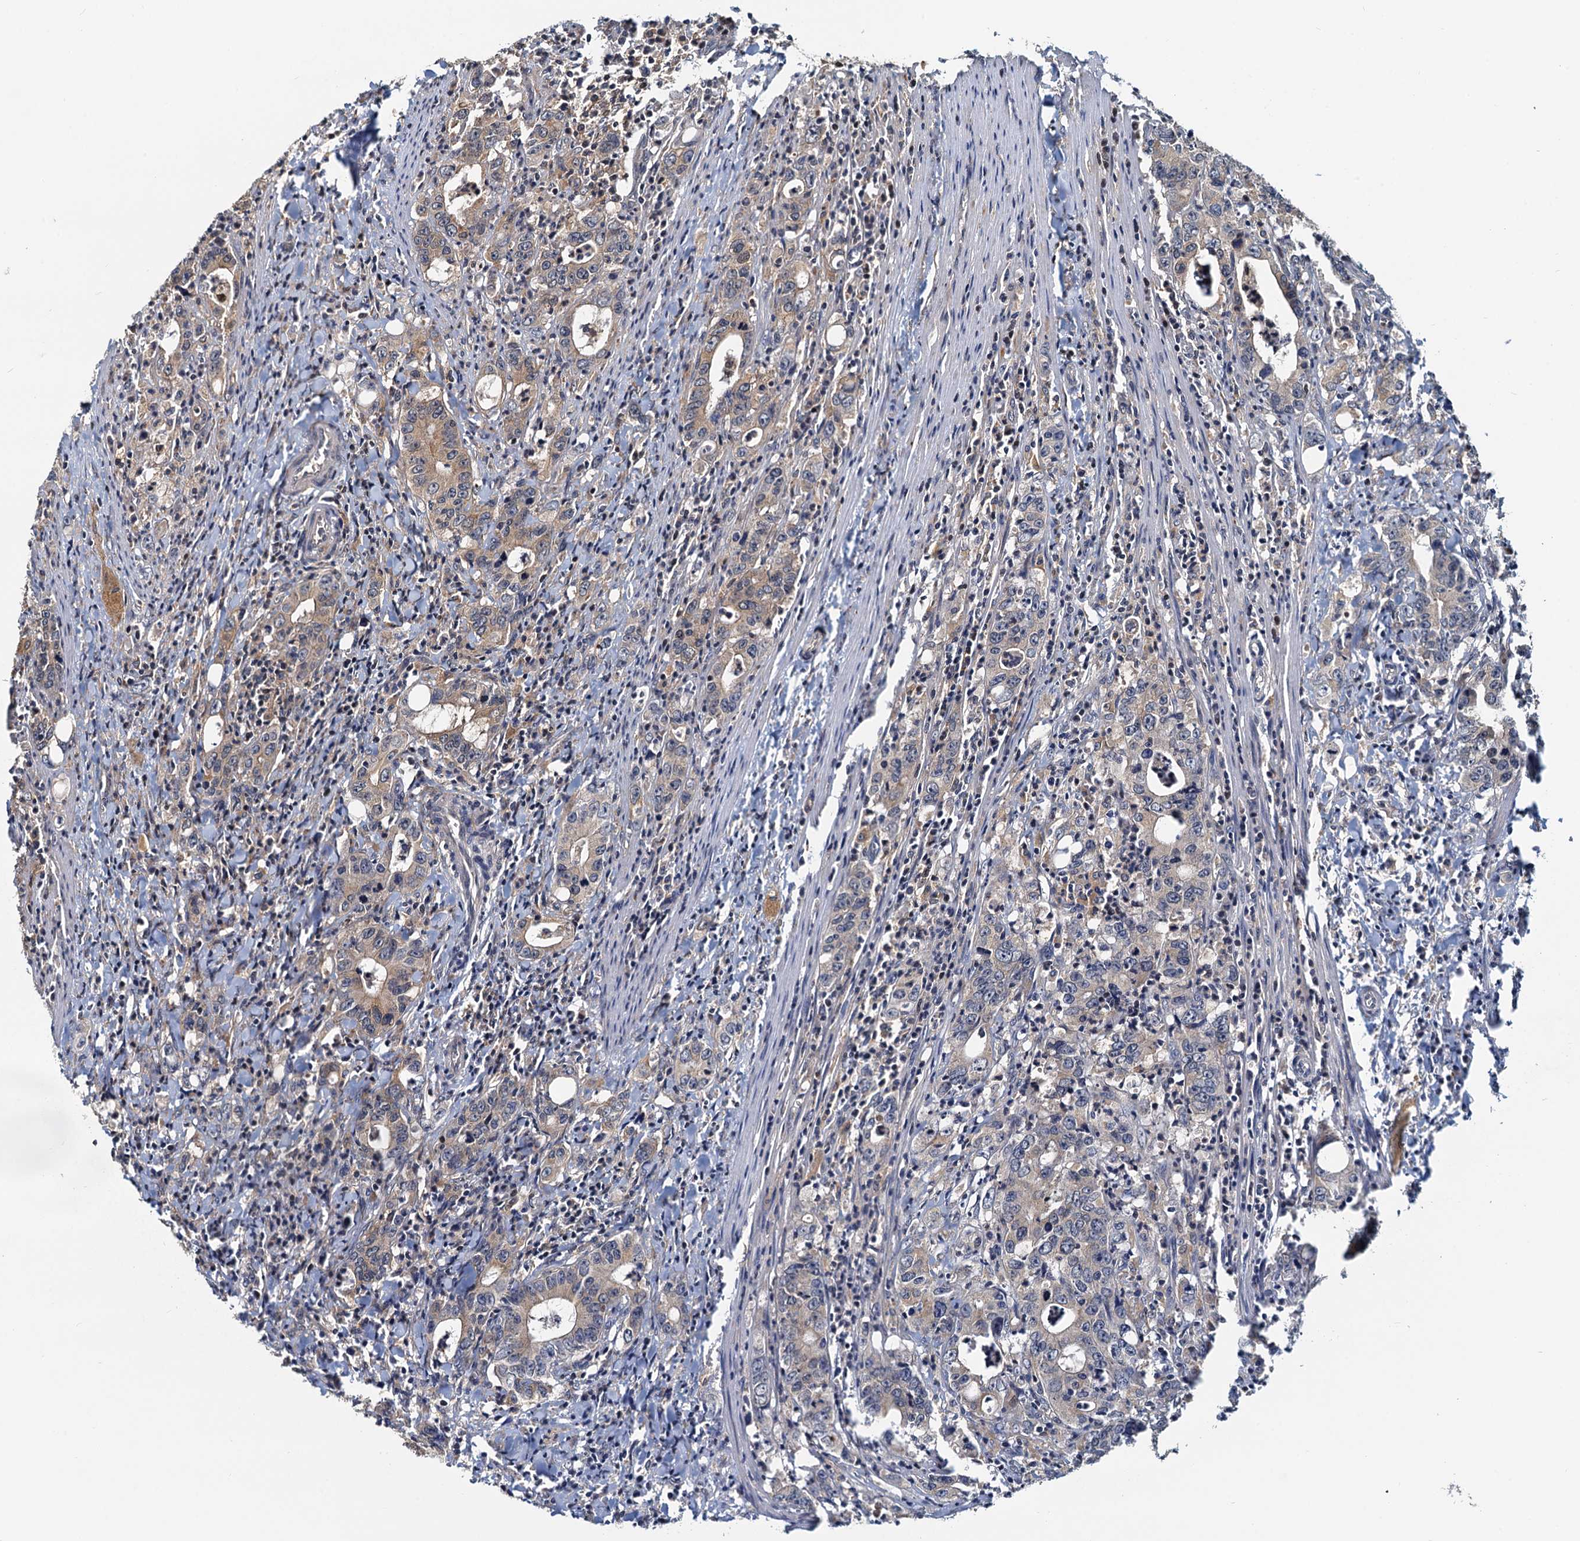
{"staining": {"intensity": "weak", "quantity": ">75%", "location": "cytoplasmic/membranous,nuclear"}, "tissue": "colorectal cancer", "cell_type": "Tumor cells", "image_type": "cancer", "snomed": [{"axis": "morphology", "description": "Adenocarcinoma, NOS"}, {"axis": "topography", "description": "Colon"}], "caption": "This is a micrograph of IHC staining of adenocarcinoma (colorectal), which shows weak expression in the cytoplasmic/membranous and nuclear of tumor cells.", "gene": "TOLLIP", "patient": {"sex": "female", "age": 75}}